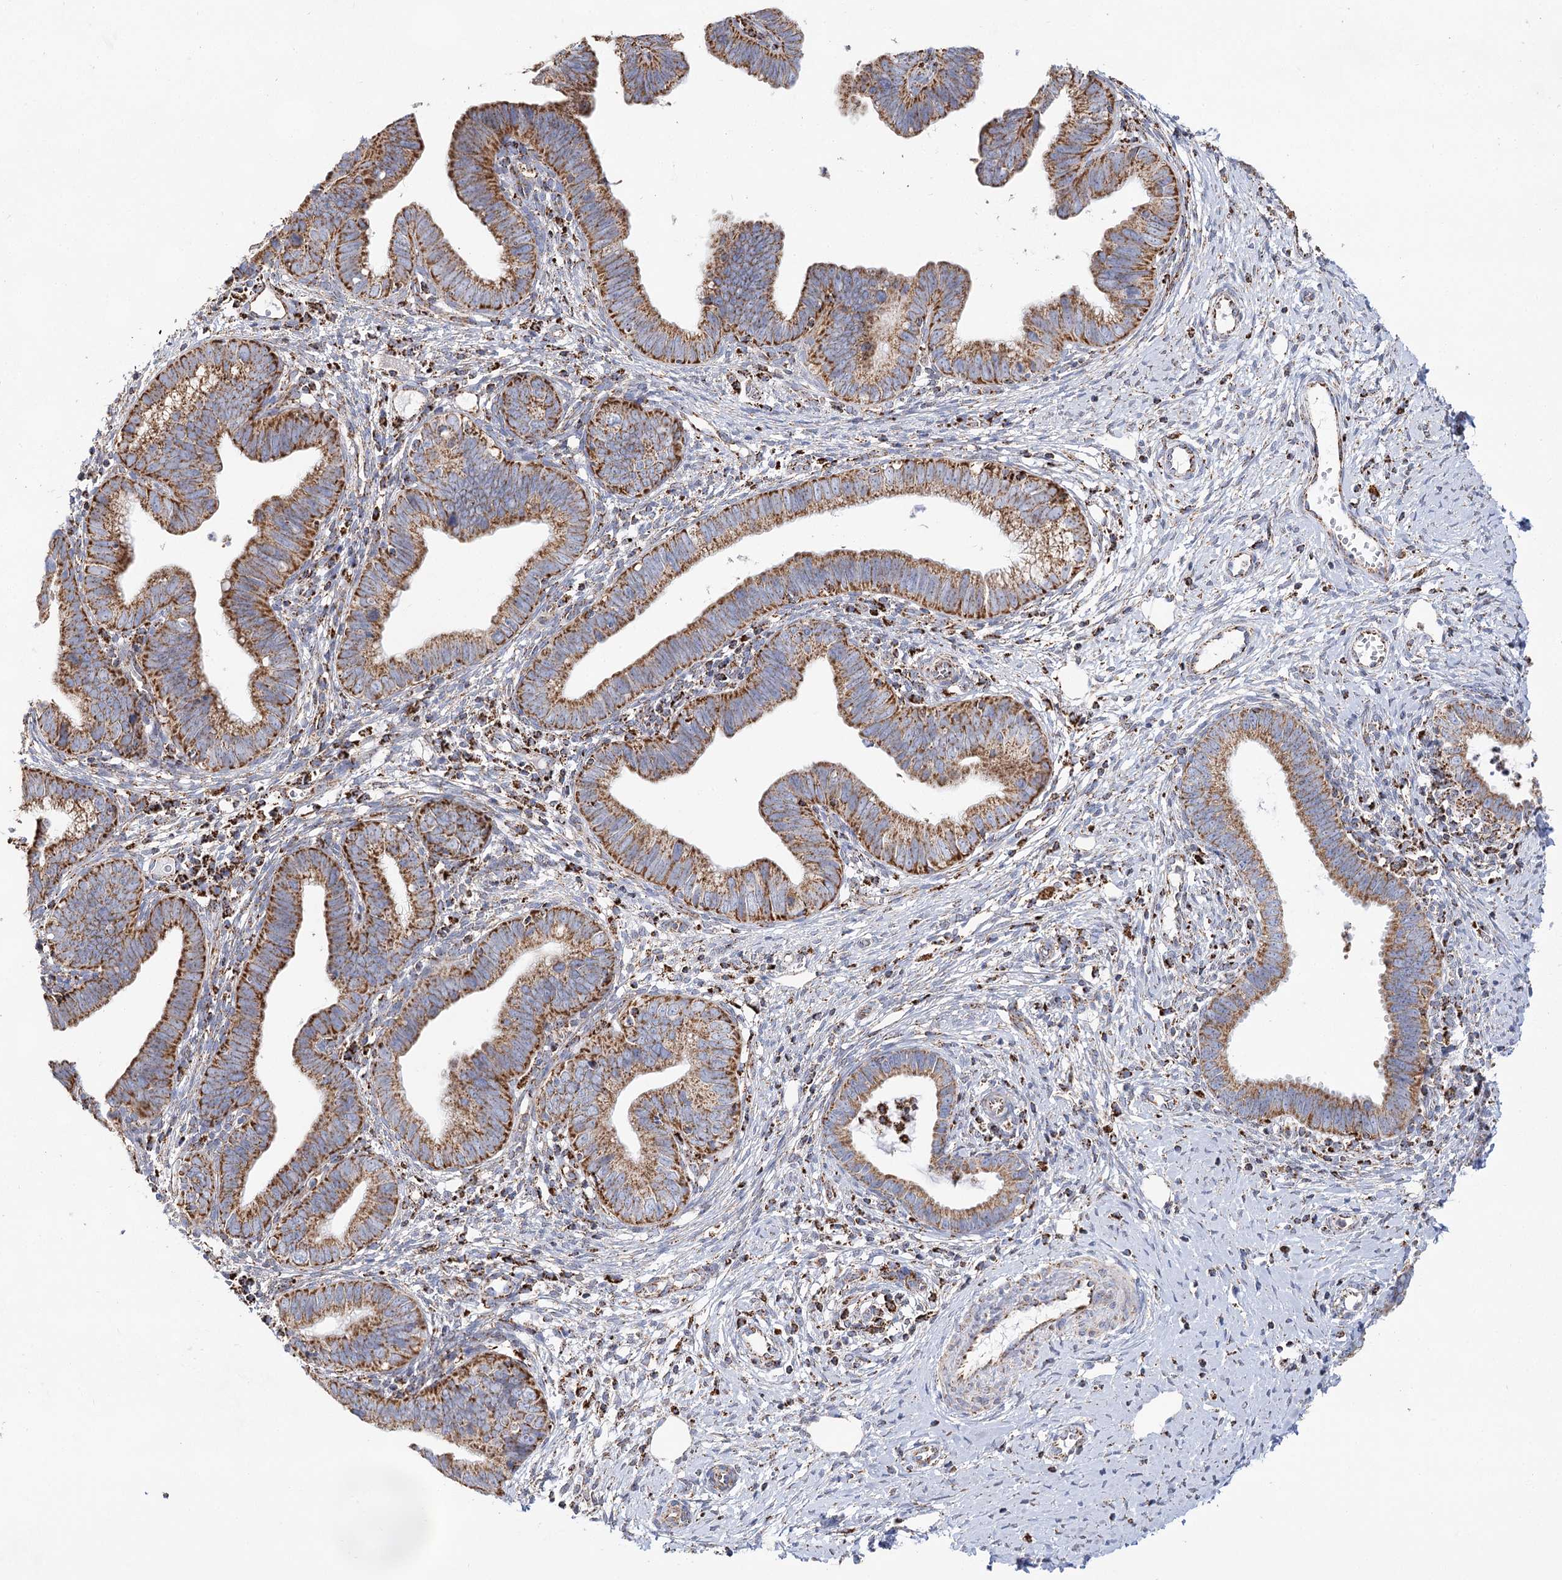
{"staining": {"intensity": "strong", "quantity": ">75%", "location": "cytoplasmic/membranous"}, "tissue": "cervical cancer", "cell_type": "Tumor cells", "image_type": "cancer", "snomed": [{"axis": "morphology", "description": "Adenocarcinoma, NOS"}, {"axis": "topography", "description": "Cervix"}], "caption": "A brown stain labels strong cytoplasmic/membranous positivity of a protein in human cervical cancer (adenocarcinoma) tumor cells.", "gene": "NADK2", "patient": {"sex": "female", "age": 36}}